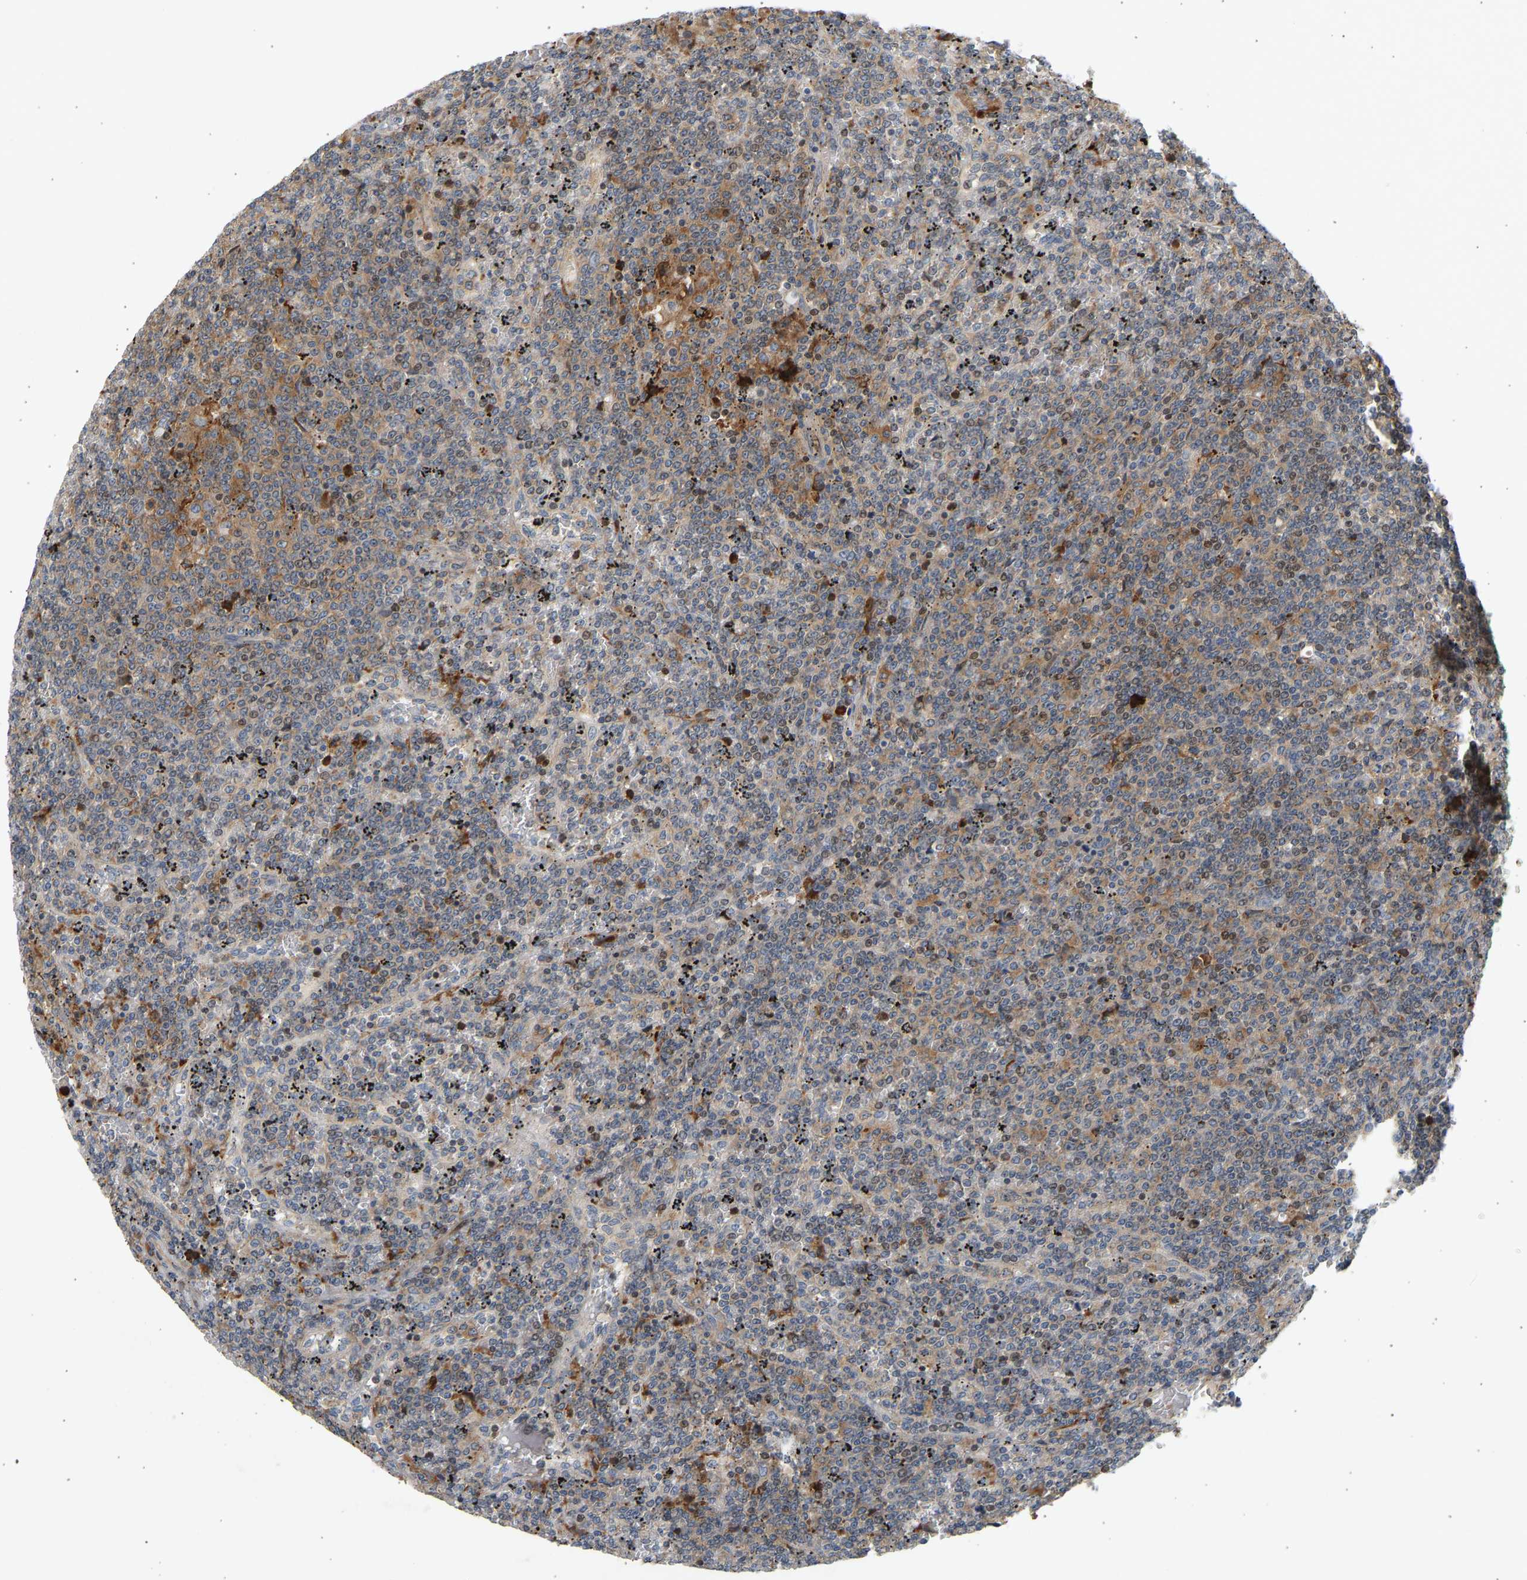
{"staining": {"intensity": "moderate", "quantity": ">75%", "location": "cytoplasmic/membranous,nuclear"}, "tissue": "lymphoma", "cell_type": "Tumor cells", "image_type": "cancer", "snomed": [{"axis": "morphology", "description": "Malignant lymphoma, non-Hodgkin's type, Low grade"}, {"axis": "topography", "description": "Spleen"}], "caption": "There is medium levels of moderate cytoplasmic/membranous and nuclear expression in tumor cells of malignant lymphoma, non-Hodgkin's type (low-grade), as demonstrated by immunohistochemical staining (brown color).", "gene": "RPS14", "patient": {"sex": "female", "age": 19}}